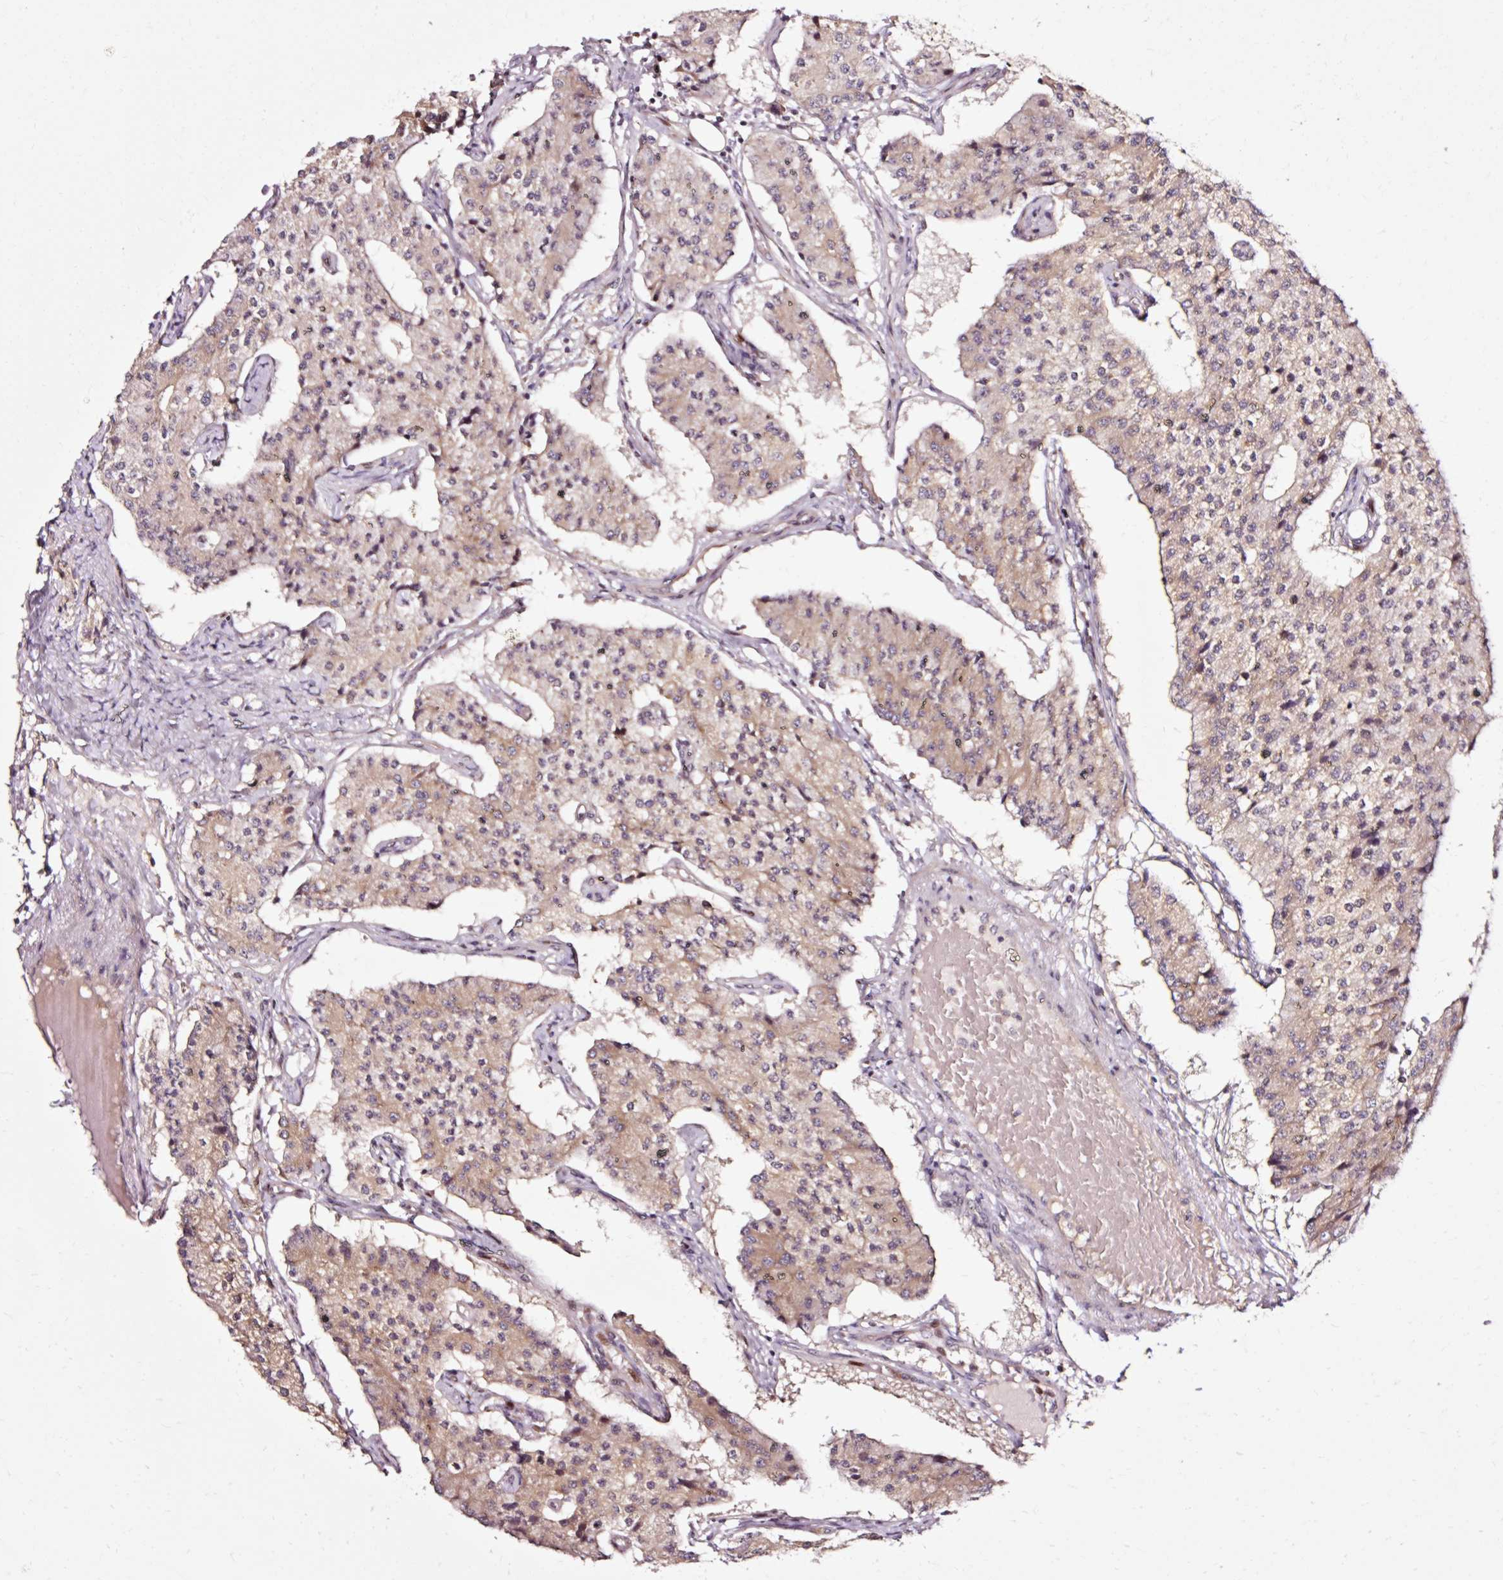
{"staining": {"intensity": "weak", "quantity": "25%-75%", "location": "cytoplasmic/membranous"}, "tissue": "carcinoid", "cell_type": "Tumor cells", "image_type": "cancer", "snomed": [{"axis": "morphology", "description": "Carcinoid, malignant, NOS"}, {"axis": "topography", "description": "Colon"}], "caption": "Immunohistochemical staining of malignant carcinoid demonstrates low levels of weak cytoplasmic/membranous protein positivity in approximately 25%-75% of tumor cells.", "gene": "NAPA", "patient": {"sex": "female", "age": 52}}